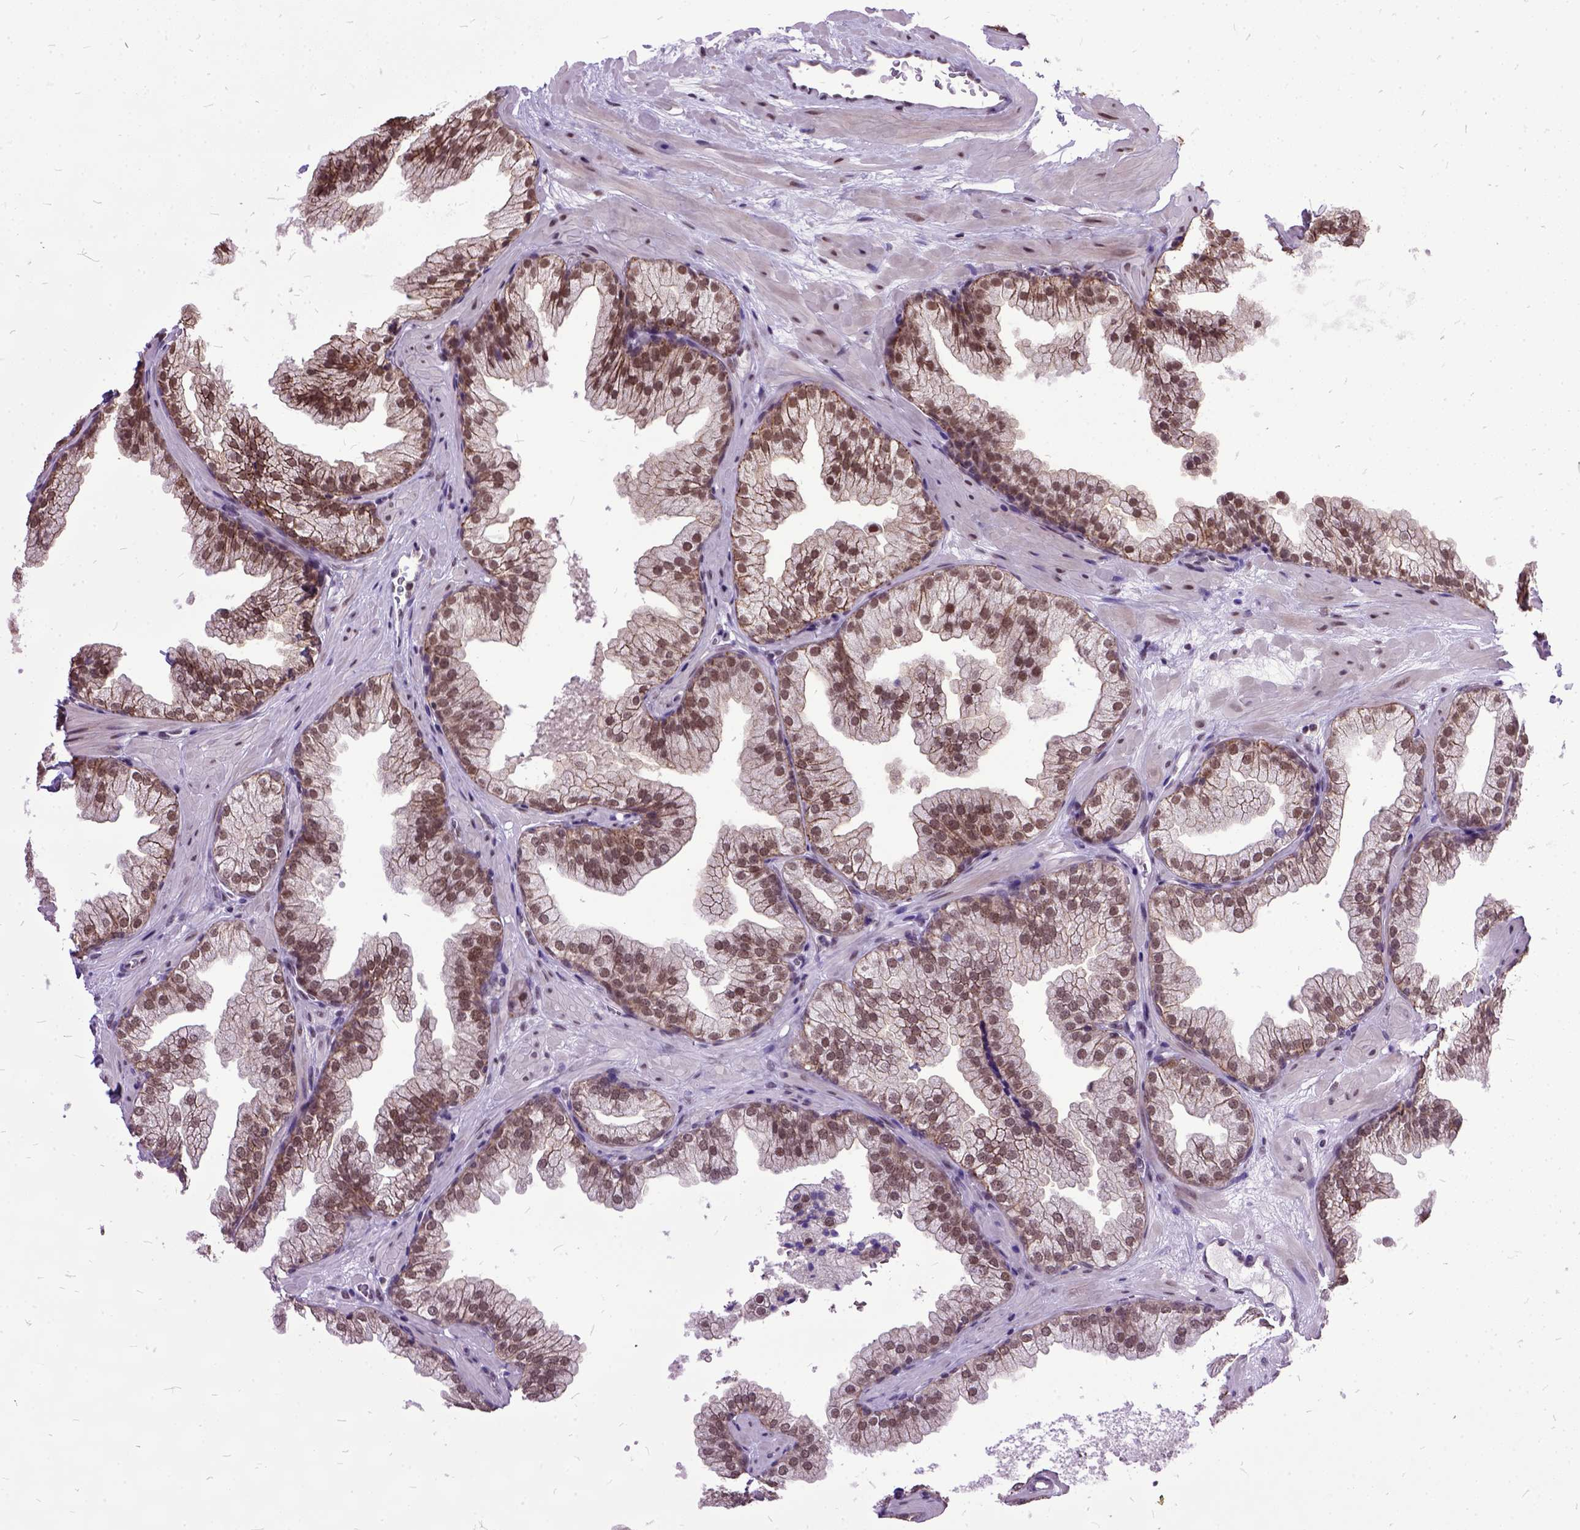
{"staining": {"intensity": "moderate", "quantity": ">75%", "location": "nuclear"}, "tissue": "prostate", "cell_type": "Glandular cells", "image_type": "normal", "snomed": [{"axis": "morphology", "description": "Normal tissue, NOS"}, {"axis": "topography", "description": "Prostate"}], "caption": "Brown immunohistochemical staining in benign human prostate exhibits moderate nuclear positivity in about >75% of glandular cells.", "gene": "ORC5", "patient": {"sex": "male", "age": 37}}